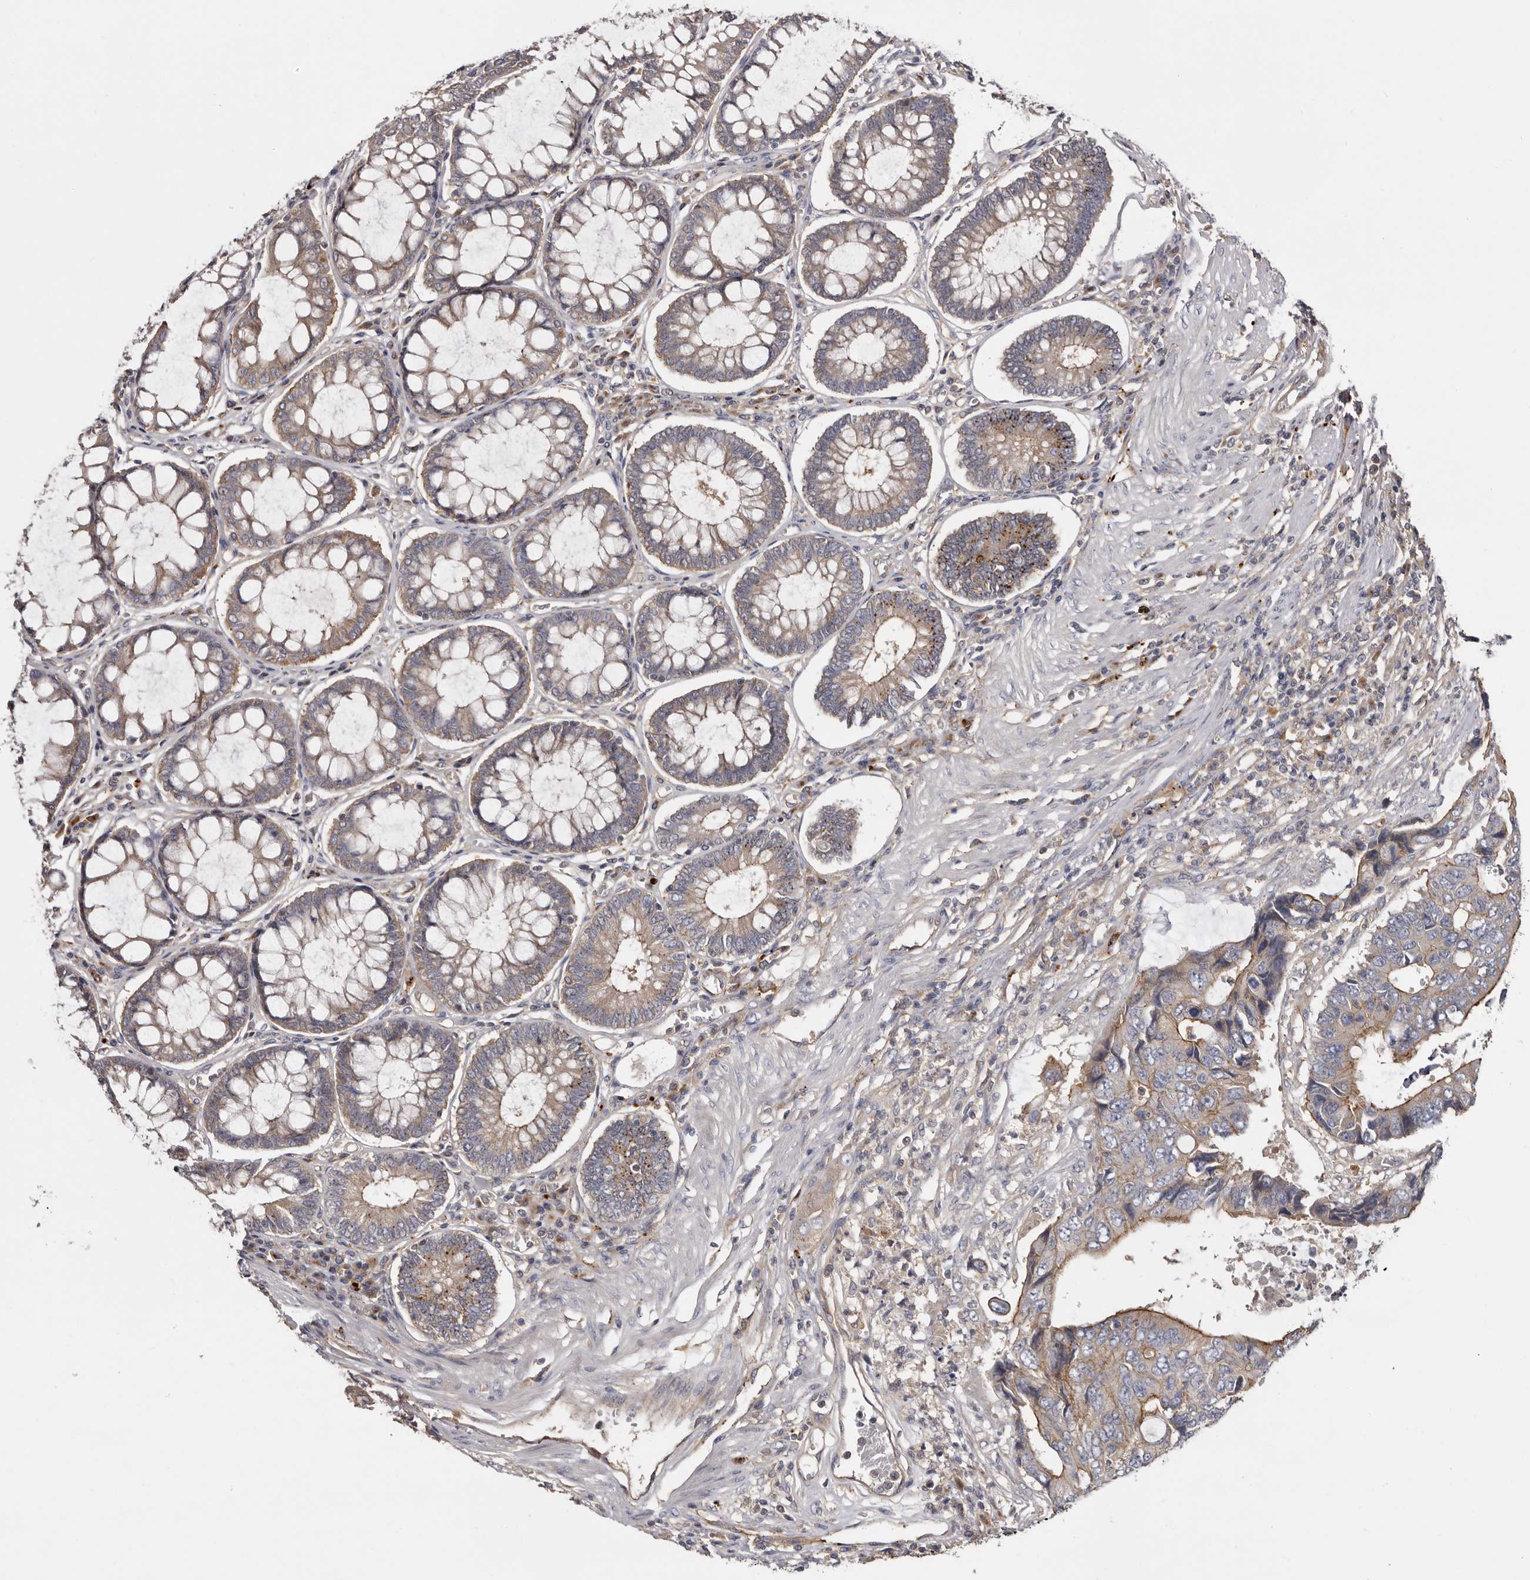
{"staining": {"intensity": "moderate", "quantity": "25%-75%", "location": "cytoplasmic/membranous"}, "tissue": "colorectal cancer", "cell_type": "Tumor cells", "image_type": "cancer", "snomed": [{"axis": "morphology", "description": "Adenocarcinoma, NOS"}, {"axis": "topography", "description": "Rectum"}], "caption": "Protein staining of colorectal adenocarcinoma tissue demonstrates moderate cytoplasmic/membranous expression in about 25%-75% of tumor cells. (Stains: DAB in brown, nuclei in blue, Microscopy: brightfield microscopy at high magnification).", "gene": "INKA2", "patient": {"sex": "male", "age": 84}}